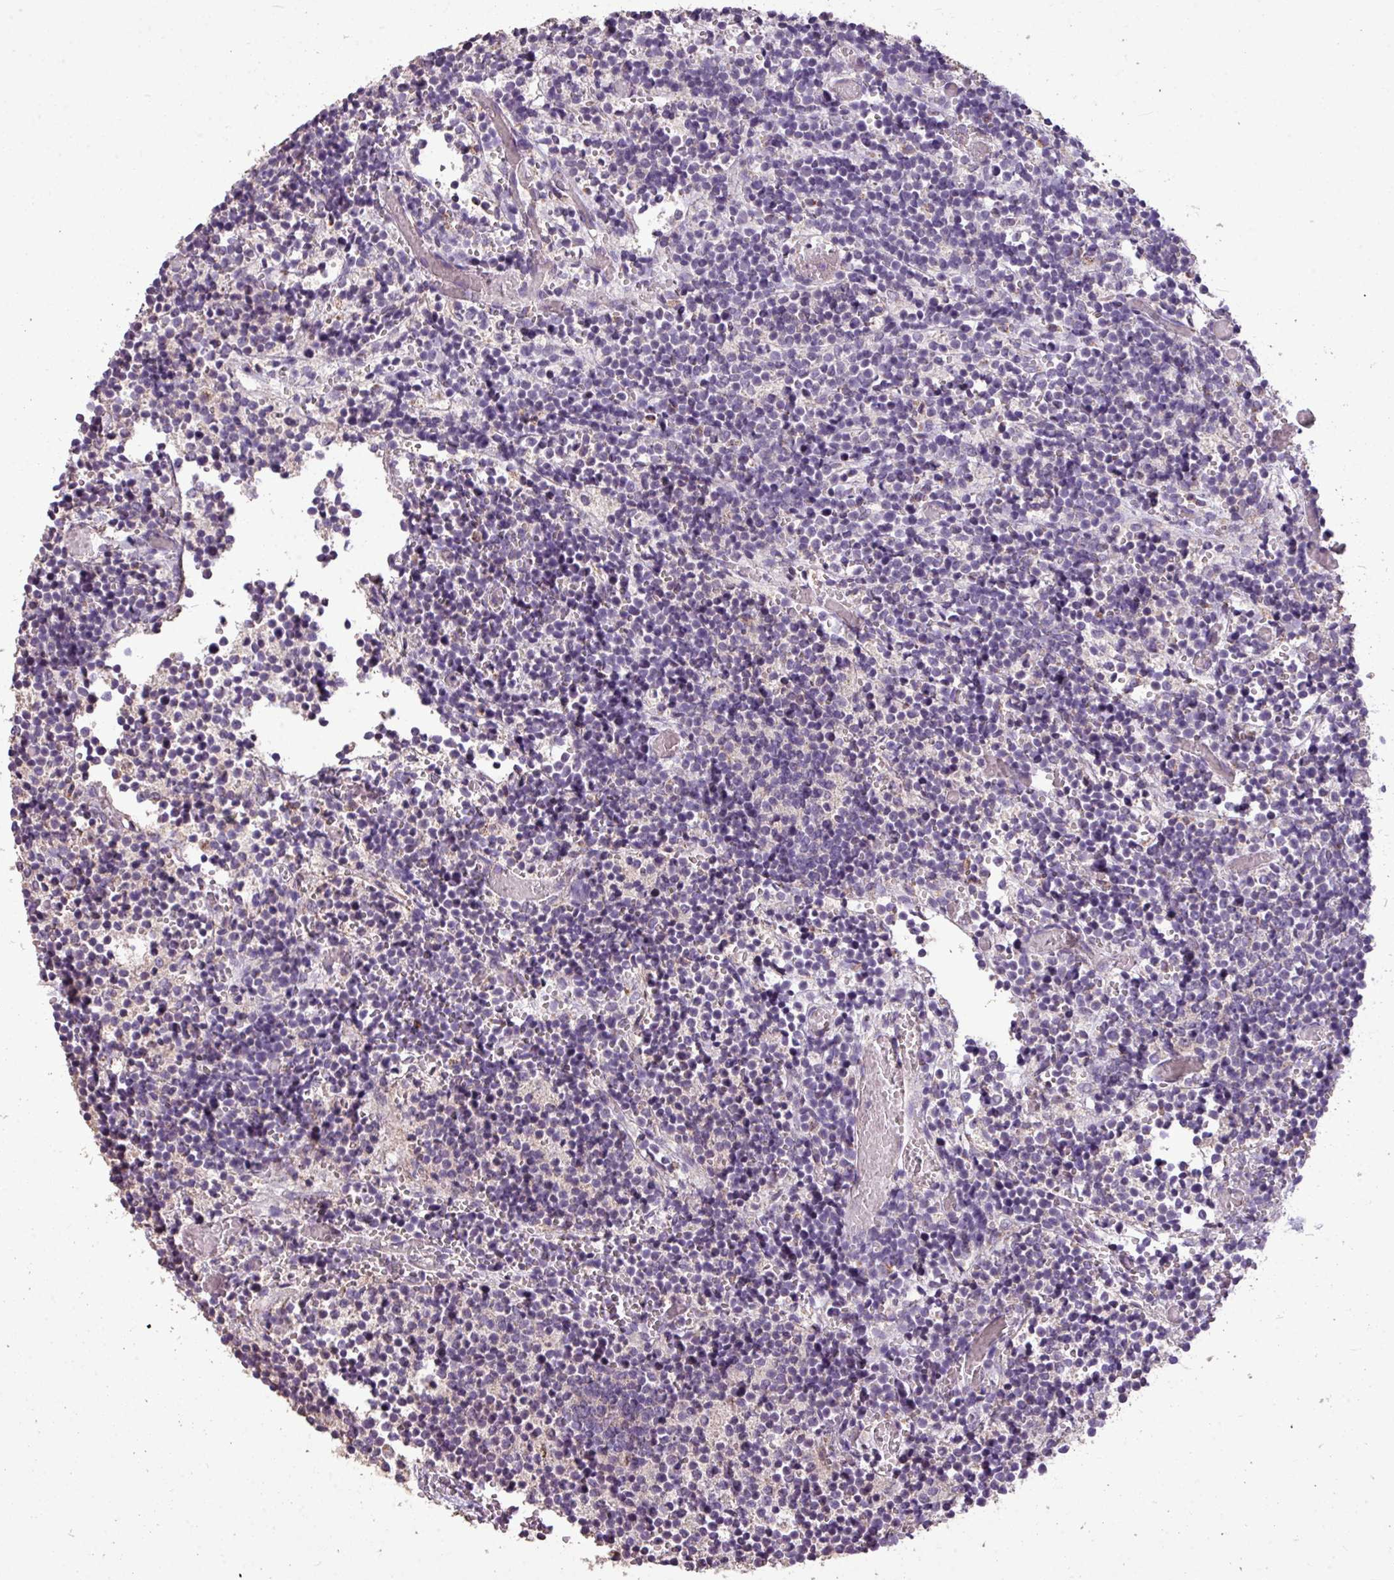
{"staining": {"intensity": "negative", "quantity": "none", "location": "none"}, "tissue": "glioma", "cell_type": "Tumor cells", "image_type": "cancer", "snomed": [{"axis": "morphology", "description": "Glioma, malignant, Low grade"}, {"axis": "topography", "description": "Brain"}], "caption": "This is a micrograph of immunohistochemistry staining of low-grade glioma (malignant), which shows no expression in tumor cells.", "gene": "ALDH2", "patient": {"sex": "female", "age": 1}}